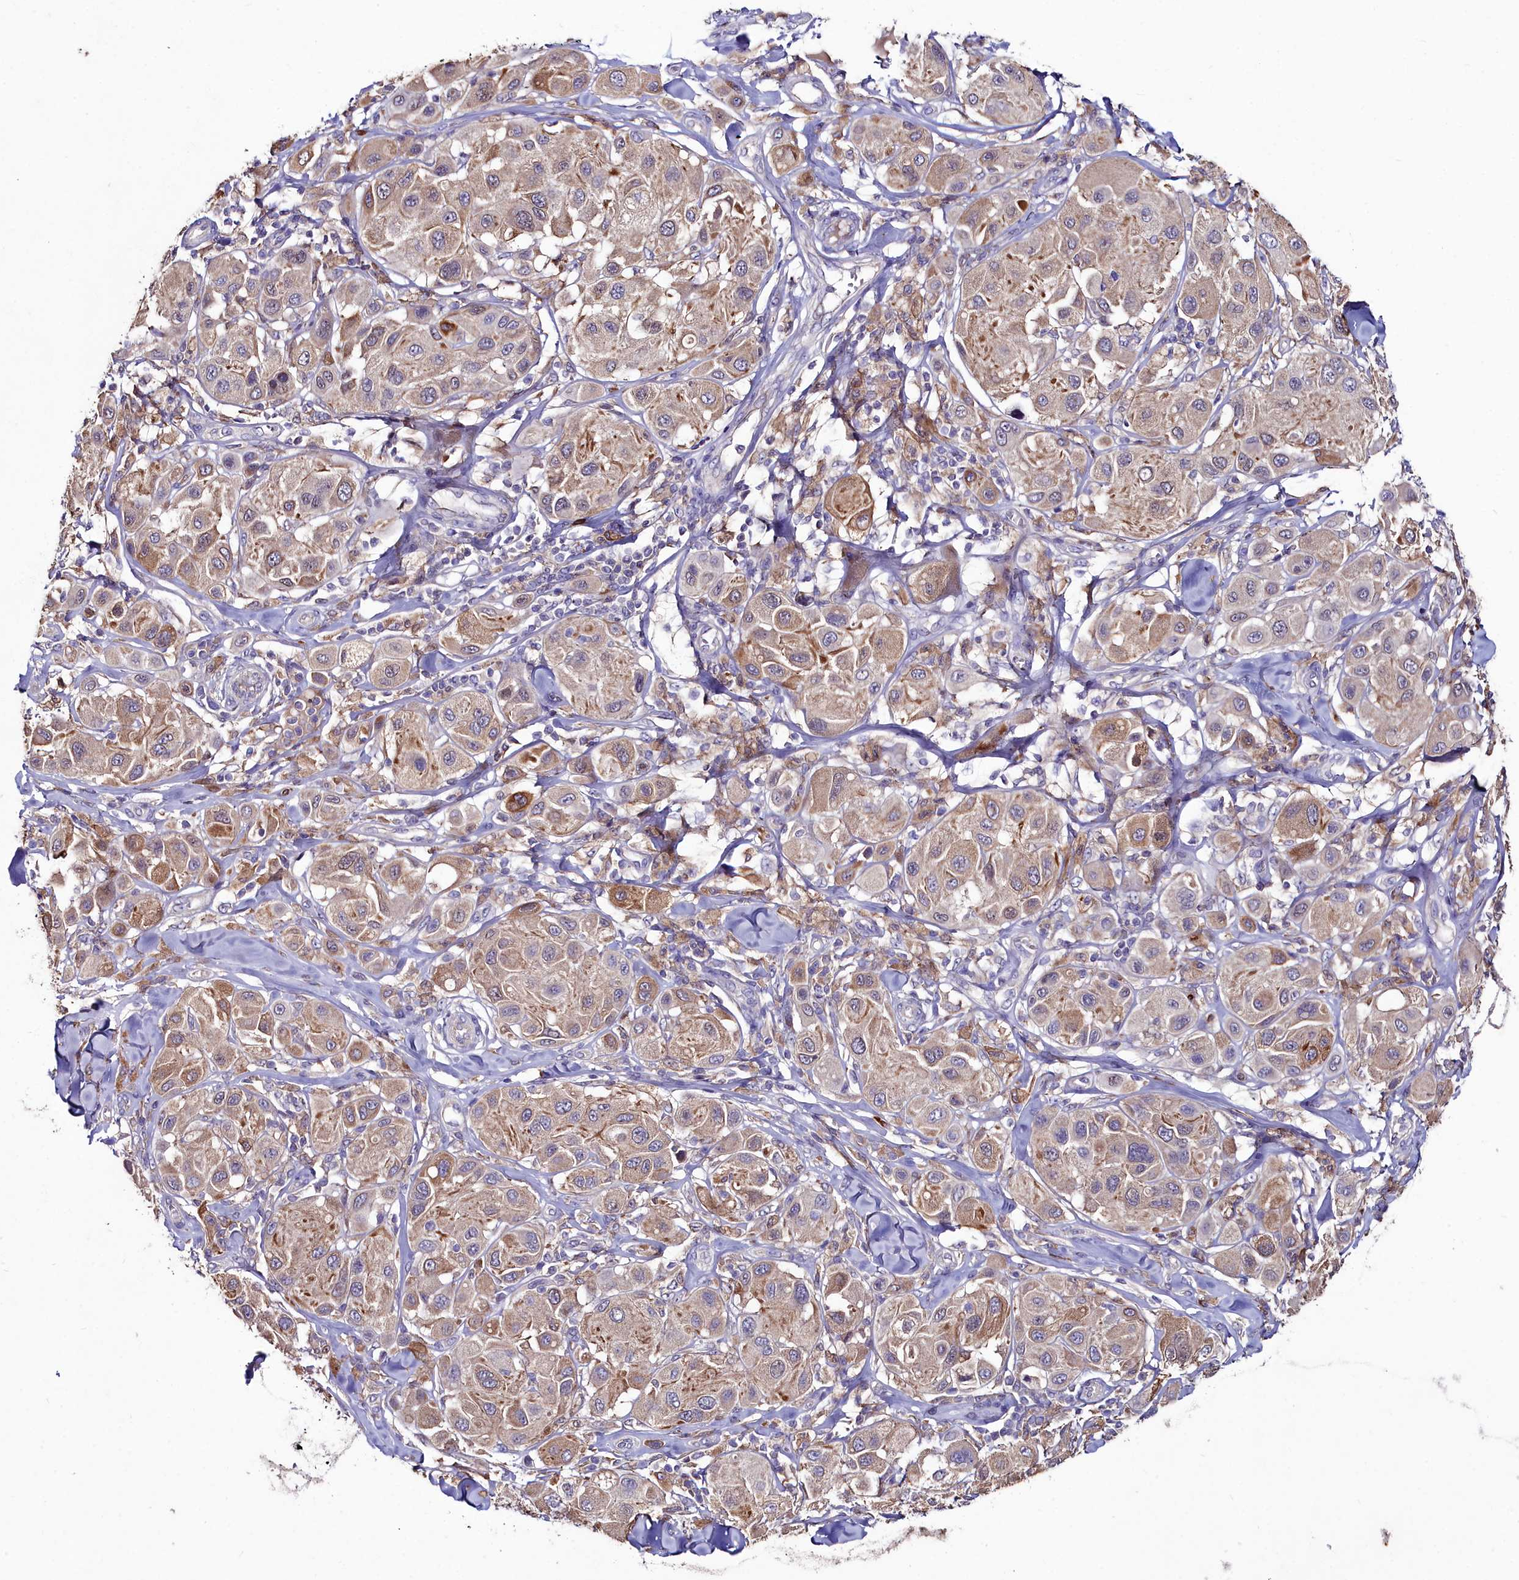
{"staining": {"intensity": "moderate", "quantity": "25%-75%", "location": "cytoplasmic/membranous"}, "tissue": "melanoma", "cell_type": "Tumor cells", "image_type": "cancer", "snomed": [{"axis": "morphology", "description": "Malignant melanoma, Metastatic site"}, {"axis": "topography", "description": "Skin"}], "caption": "The immunohistochemical stain labels moderate cytoplasmic/membranous positivity in tumor cells of melanoma tissue.", "gene": "AMBRA1", "patient": {"sex": "male", "age": 41}}